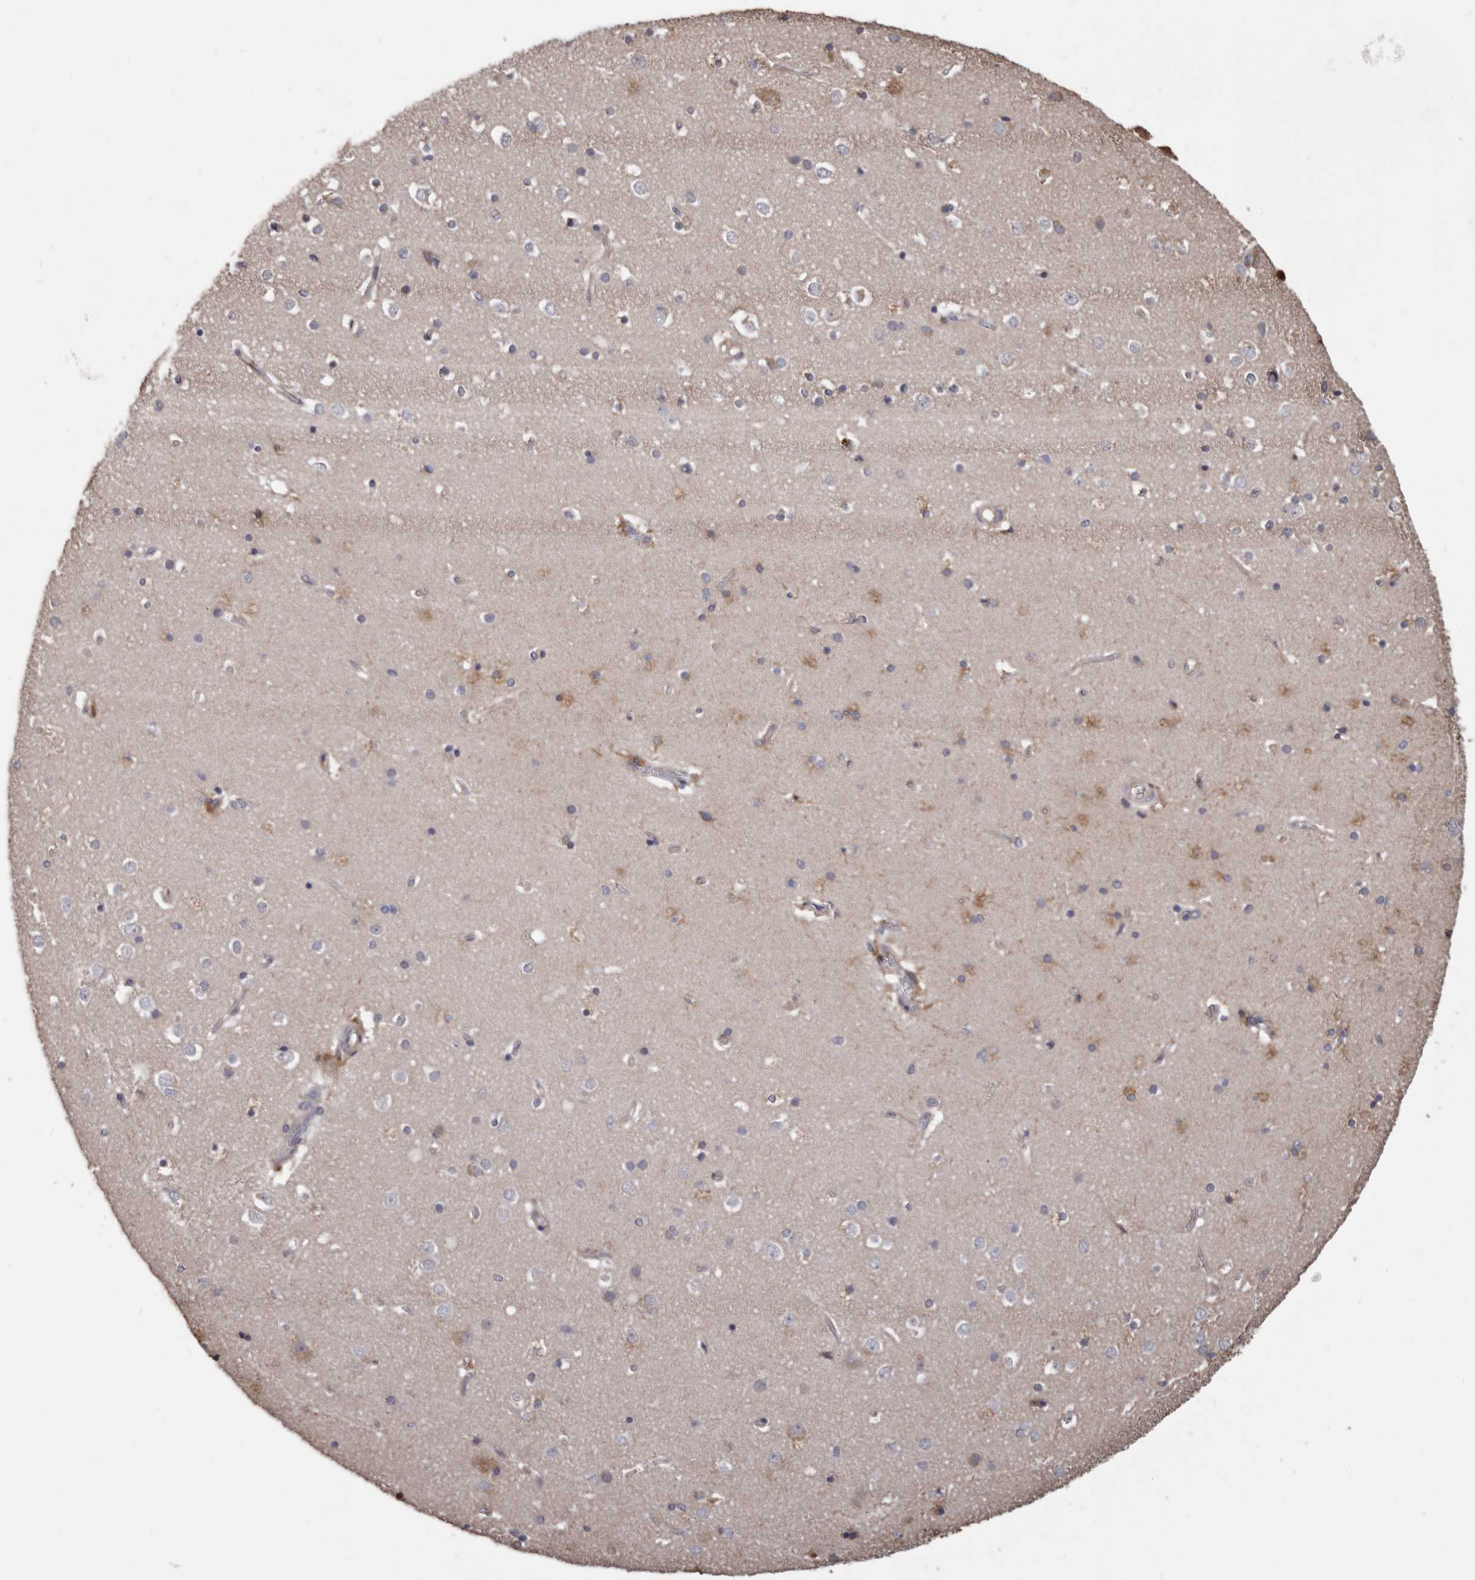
{"staining": {"intensity": "weak", "quantity": "<25%", "location": "cytoplasmic/membranous"}, "tissue": "cerebral cortex", "cell_type": "Endothelial cells", "image_type": "normal", "snomed": [{"axis": "morphology", "description": "Normal tissue, NOS"}, {"axis": "topography", "description": "Cerebral cortex"}], "caption": "Immunohistochemical staining of benign human cerebral cortex demonstrates no significant staining in endothelial cells. The staining is performed using DAB brown chromogen with nuclei counter-stained in using hematoxylin.", "gene": "CEP104", "patient": {"sex": "male", "age": 54}}